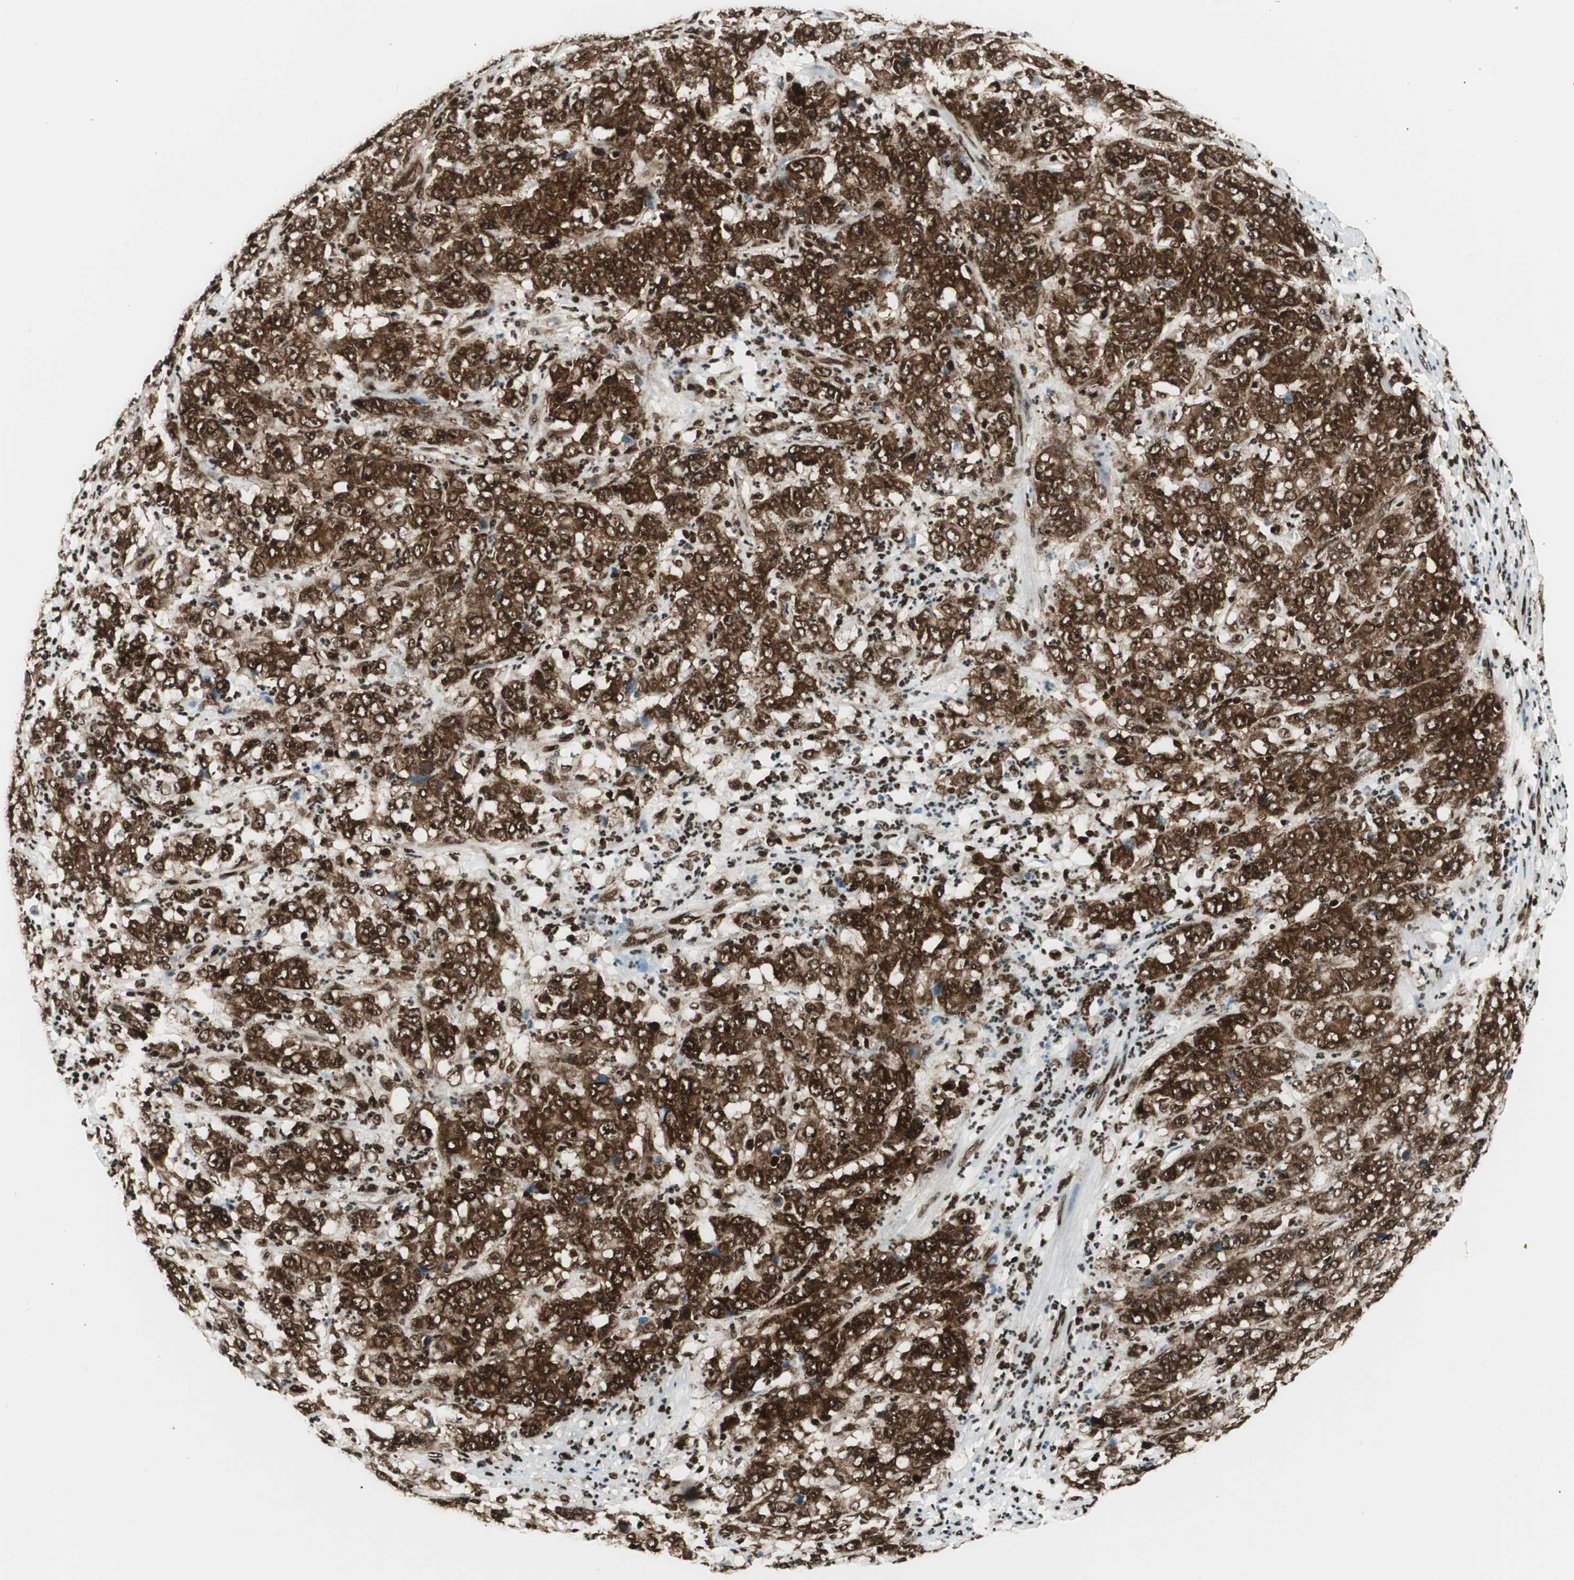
{"staining": {"intensity": "strong", "quantity": ">75%", "location": "cytoplasmic/membranous,nuclear"}, "tissue": "stomach cancer", "cell_type": "Tumor cells", "image_type": "cancer", "snomed": [{"axis": "morphology", "description": "Adenocarcinoma, NOS"}, {"axis": "topography", "description": "Stomach, lower"}], "caption": "This micrograph displays immunohistochemistry staining of human adenocarcinoma (stomach), with high strong cytoplasmic/membranous and nuclear positivity in approximately >75% of tumor cells.", "gene": "EWSR1", "patient": {"sex": "female", "age": 71}}